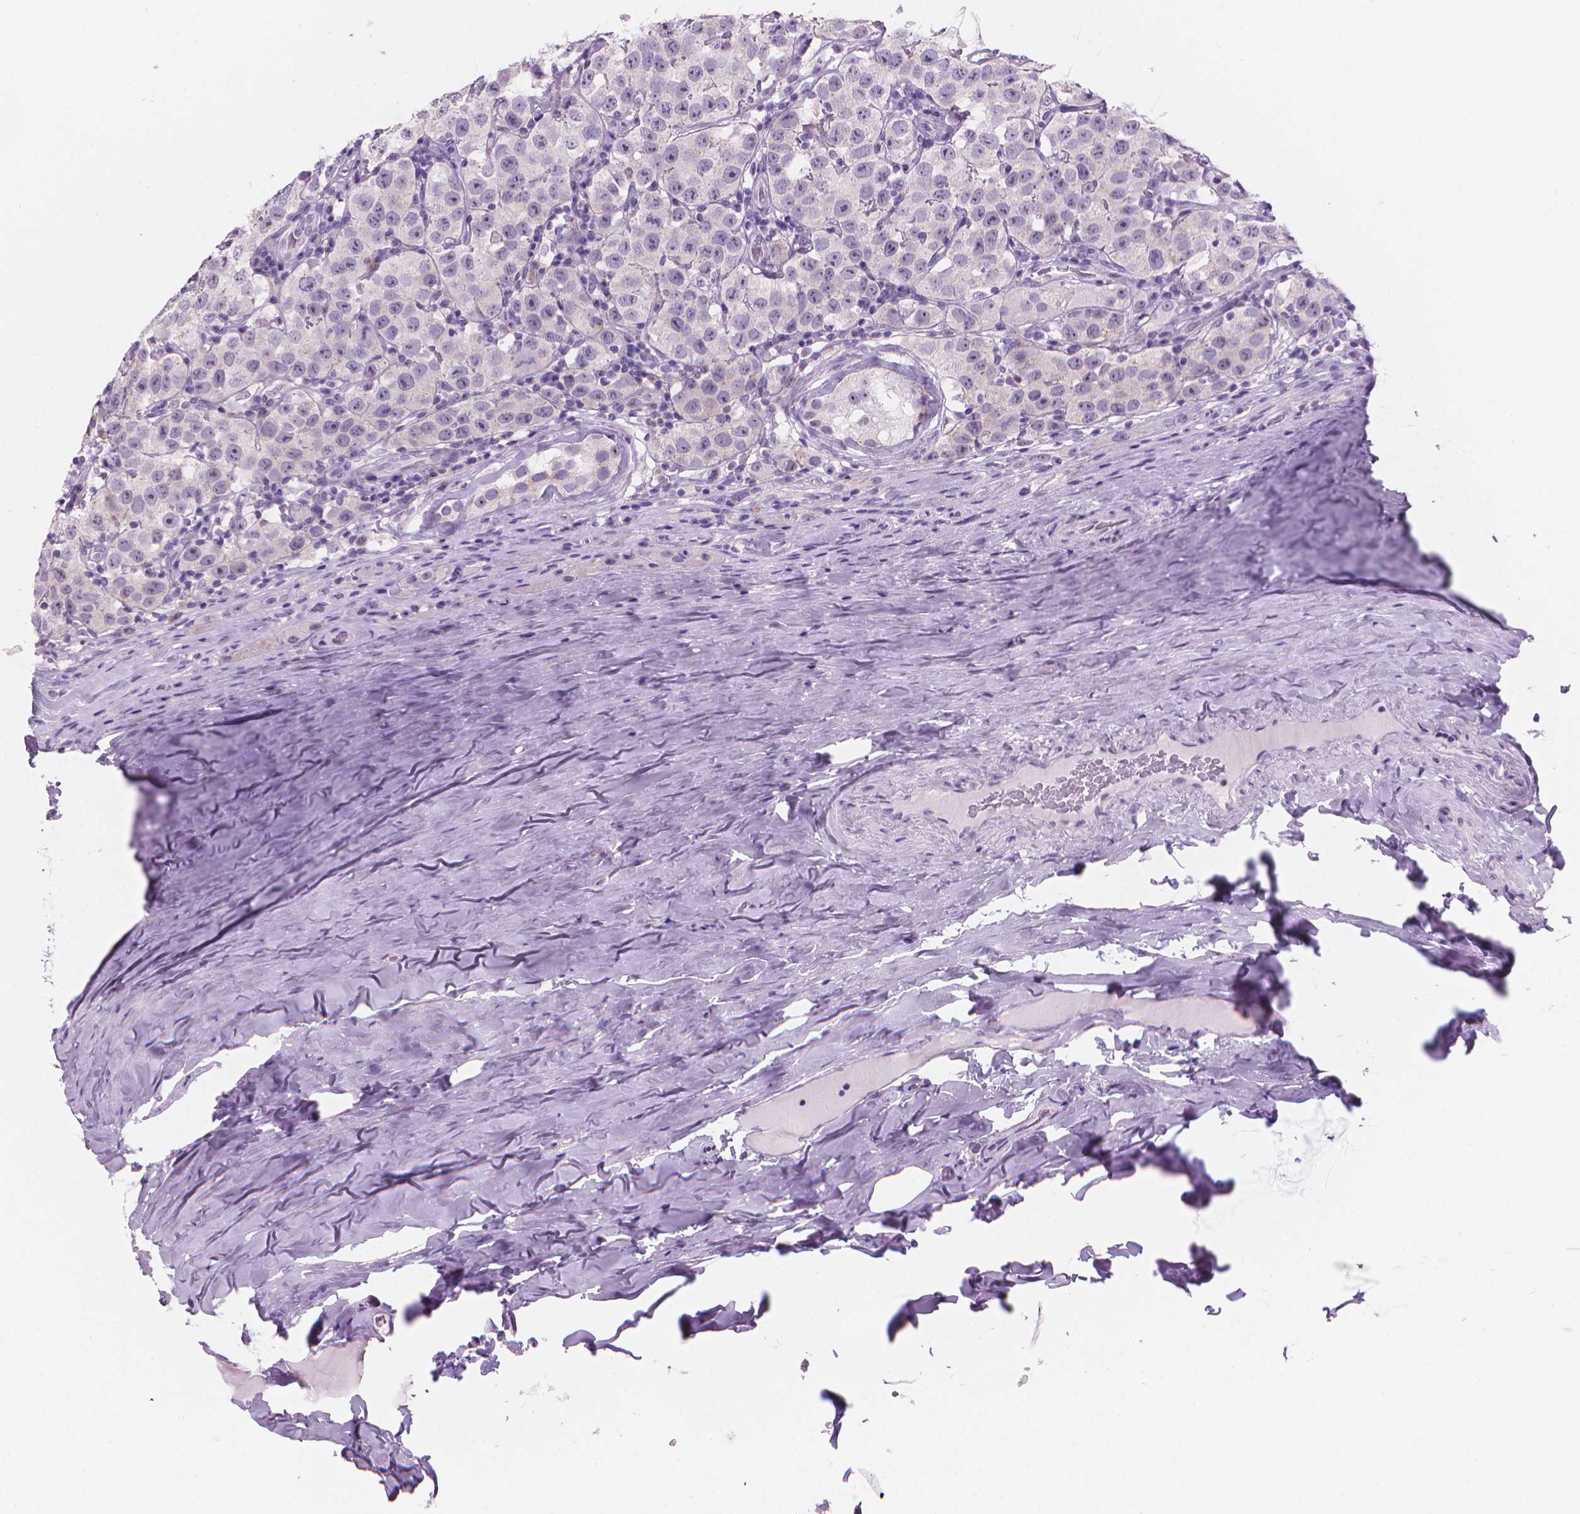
{"staining": {"intensity": "negative", "quantity": "none", "location": "none"}, "tissue": "testis cancer", "cell_type": "Tumor cells", "image_type": "cancer", "snomed": [{"axis": "morphology", "description": "Seminoma, NOS"}, {"axis": "topography", "description": "Testis"}], "caption": "The photomicrograph reveals no staining of tumor cells in testis cancer. The staining was performed using DAB (3,3'-diaminobenzidine) to visualize the protein expression in brown, while the nuclei were stained in blue with hematoxylin (Magnification: 20x).", "gene": "ENSG00000187186", "patient": {"sex": "male", "age": 34}}